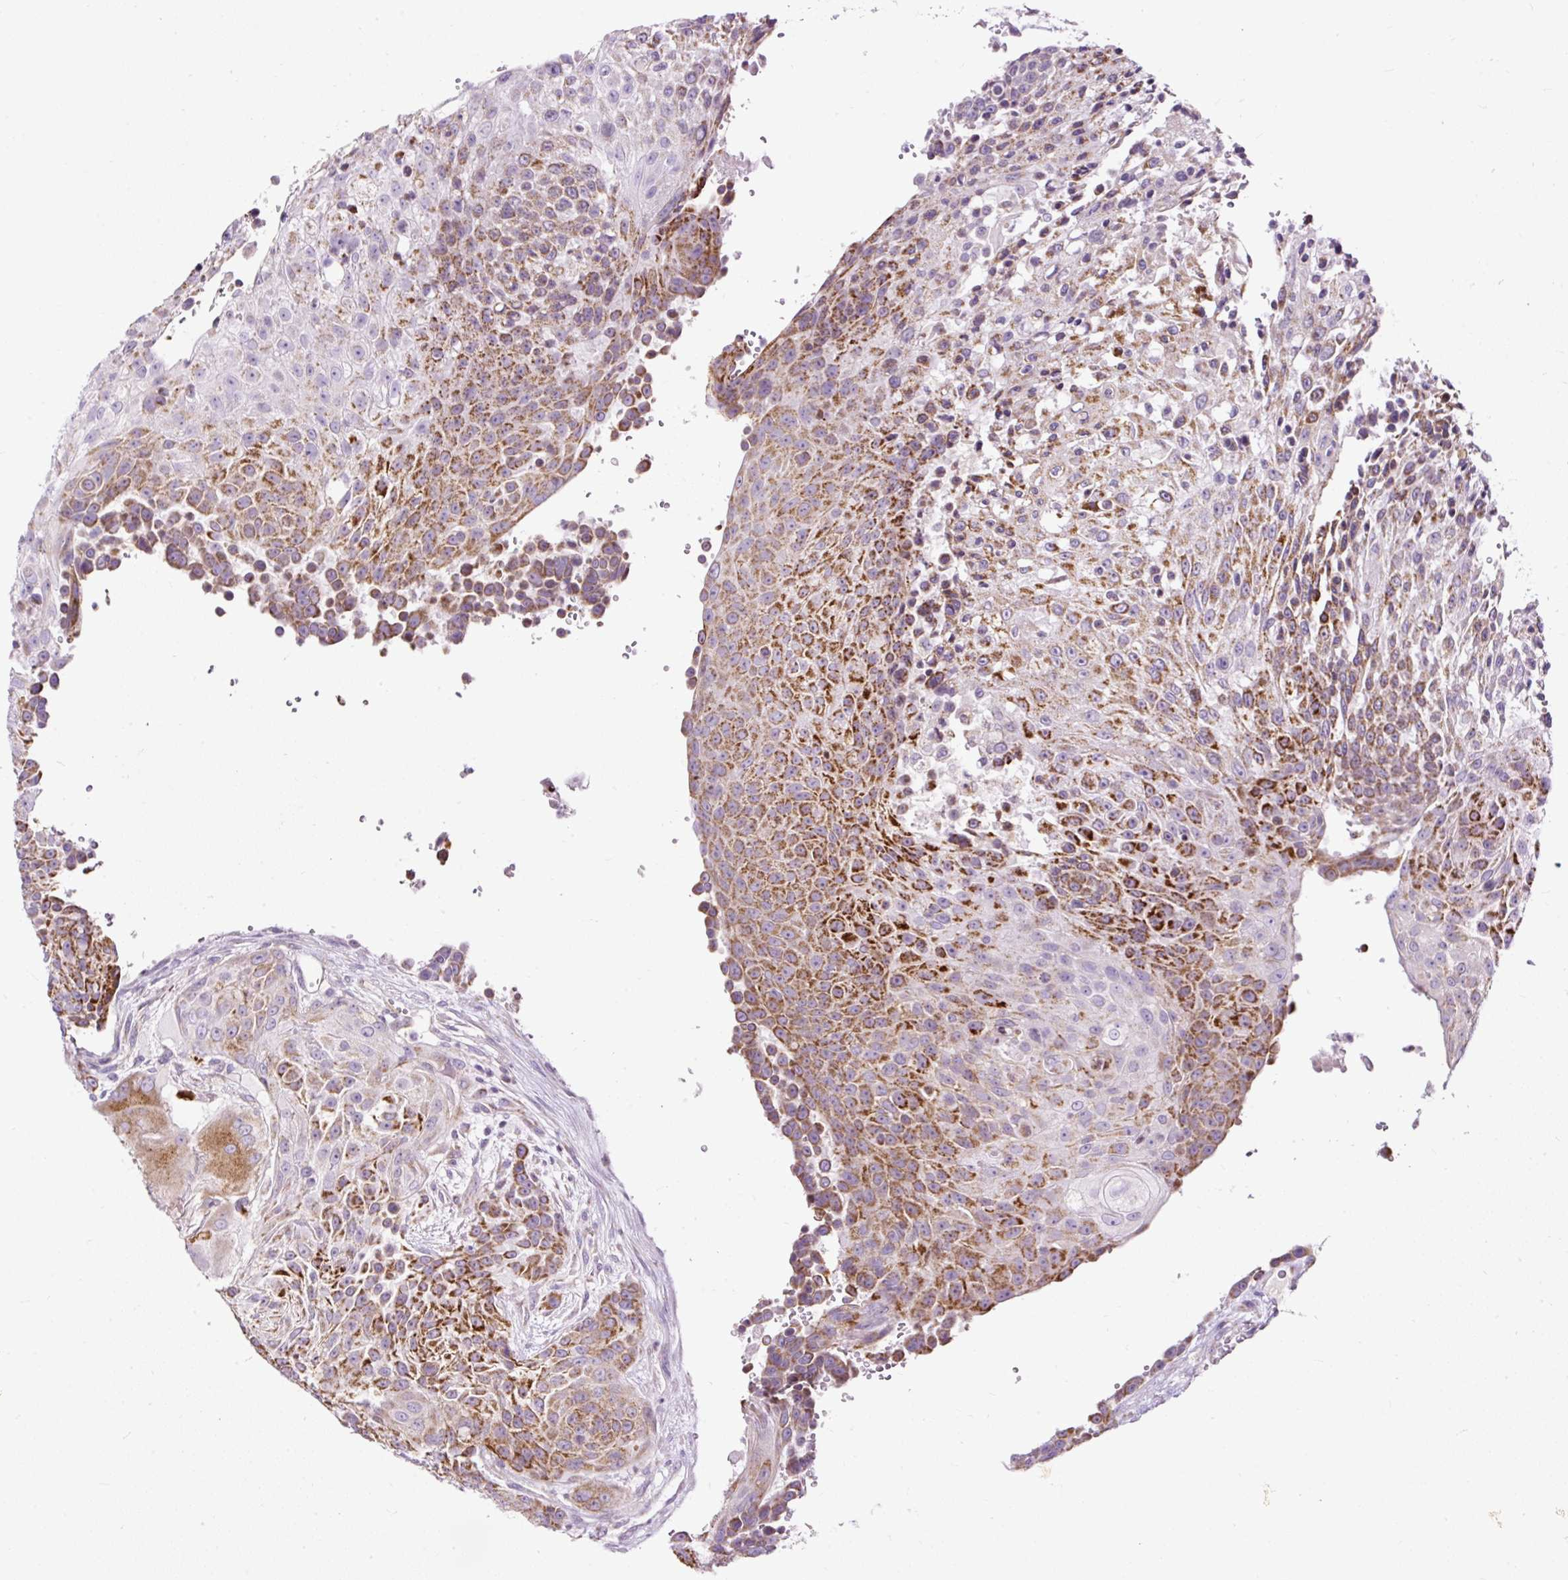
{"staining": {"intensity": "moderate", "quantity": ">75%", "location": "cytoplasmic/membranous"}, "tissue": "urothelial cancer", "cell_type": "Tumor cells", "image_type": "cancer", "snomed": [{"axis": "morphology", "description": "Urothelial carcinoma, High grade"}, {"axis": "topography", "description": "Urinary bladder"}], "caption": "Human urothelial cancer stained for a protein (brown) shows moderate cytoplasmic/membranous positive expression in about >75% of tumor cells.", "gene": "FMC1", "patient": {"sex": "female", "age": 63}}